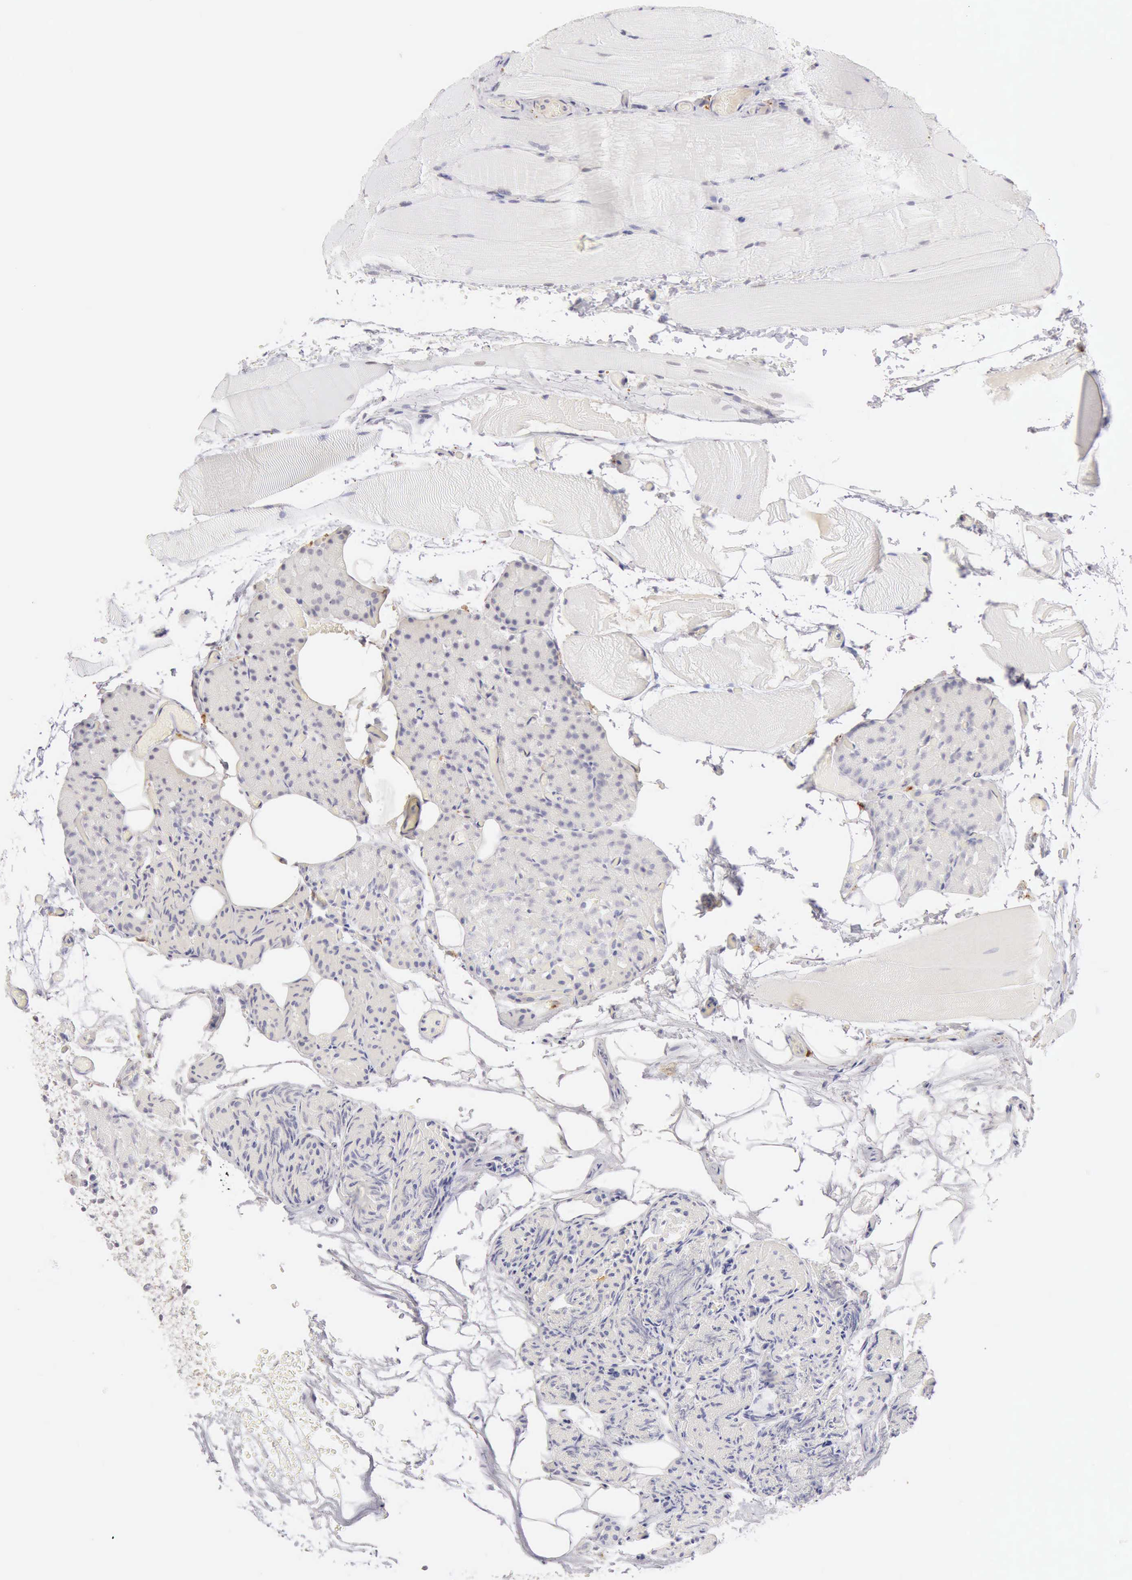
{"staining": {"intensity": "negative", "quantity": "none", "location": "none"}, "tissue": "parathyroid gland", "cell_type": "Glandular cells", "image_type": "normal", "snomed": [{"axis": "morphology", "description": "Normal tissue, NOS"}, {"axis": "topography", "description": "Skeletal muscle"}, {"axis": "topography", "description": "Parathyroid gland"}], "caption": "This is an immunohistochemistry (IHC) micrograph of normal human parathyroid gland. There is no staining in glandular cells.", "gene": "RNASE1", "patient": {"sex": "female", "age": 37}}